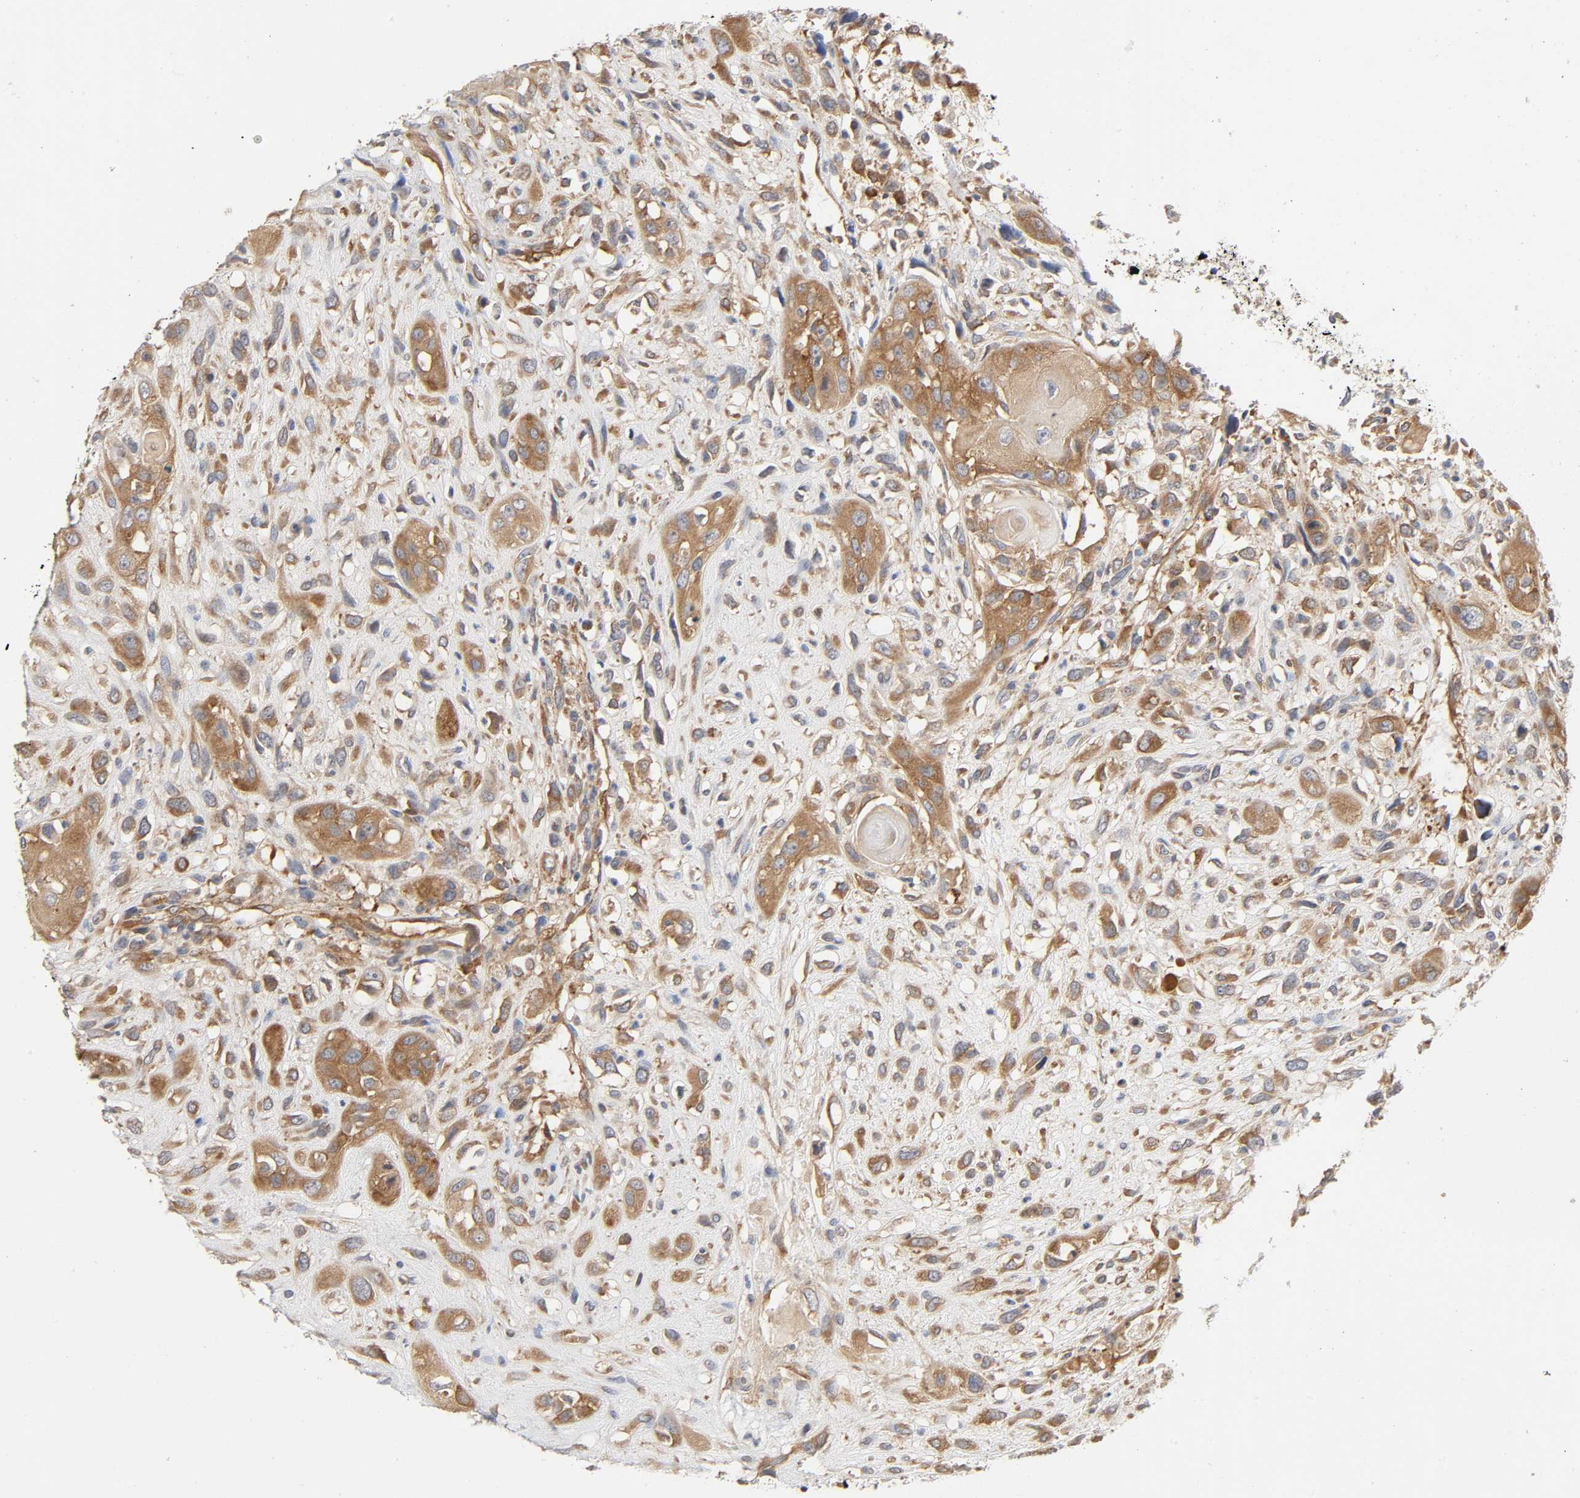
{"staining": {"intensity": "moderate", "quantity": ">75%", "location": "cytoplasmic/membranous"}, "tissue": "head and neck cancer", "cell_type": "Tumor cells", "image_type": "cancer", "snomed": [{"axis": "morphology", "description": "Necrosis, NOS"}, {"axis": "morphology", "description": "Neoplasm, malignant, NOS"}, {"axis": "topography", "description": "Salivary gland"}, {"axis": "topography", "description": "Head-Neck"}], "caption": "About >75% of tumor cells in head and neck malignant neoplasm reveal moderate cytoplasmic/membranous protein expression as visualized by brown immunohistochemical staining.", "gene": "SCHIP1", "patient": {"sex": "male", "age": 43}}